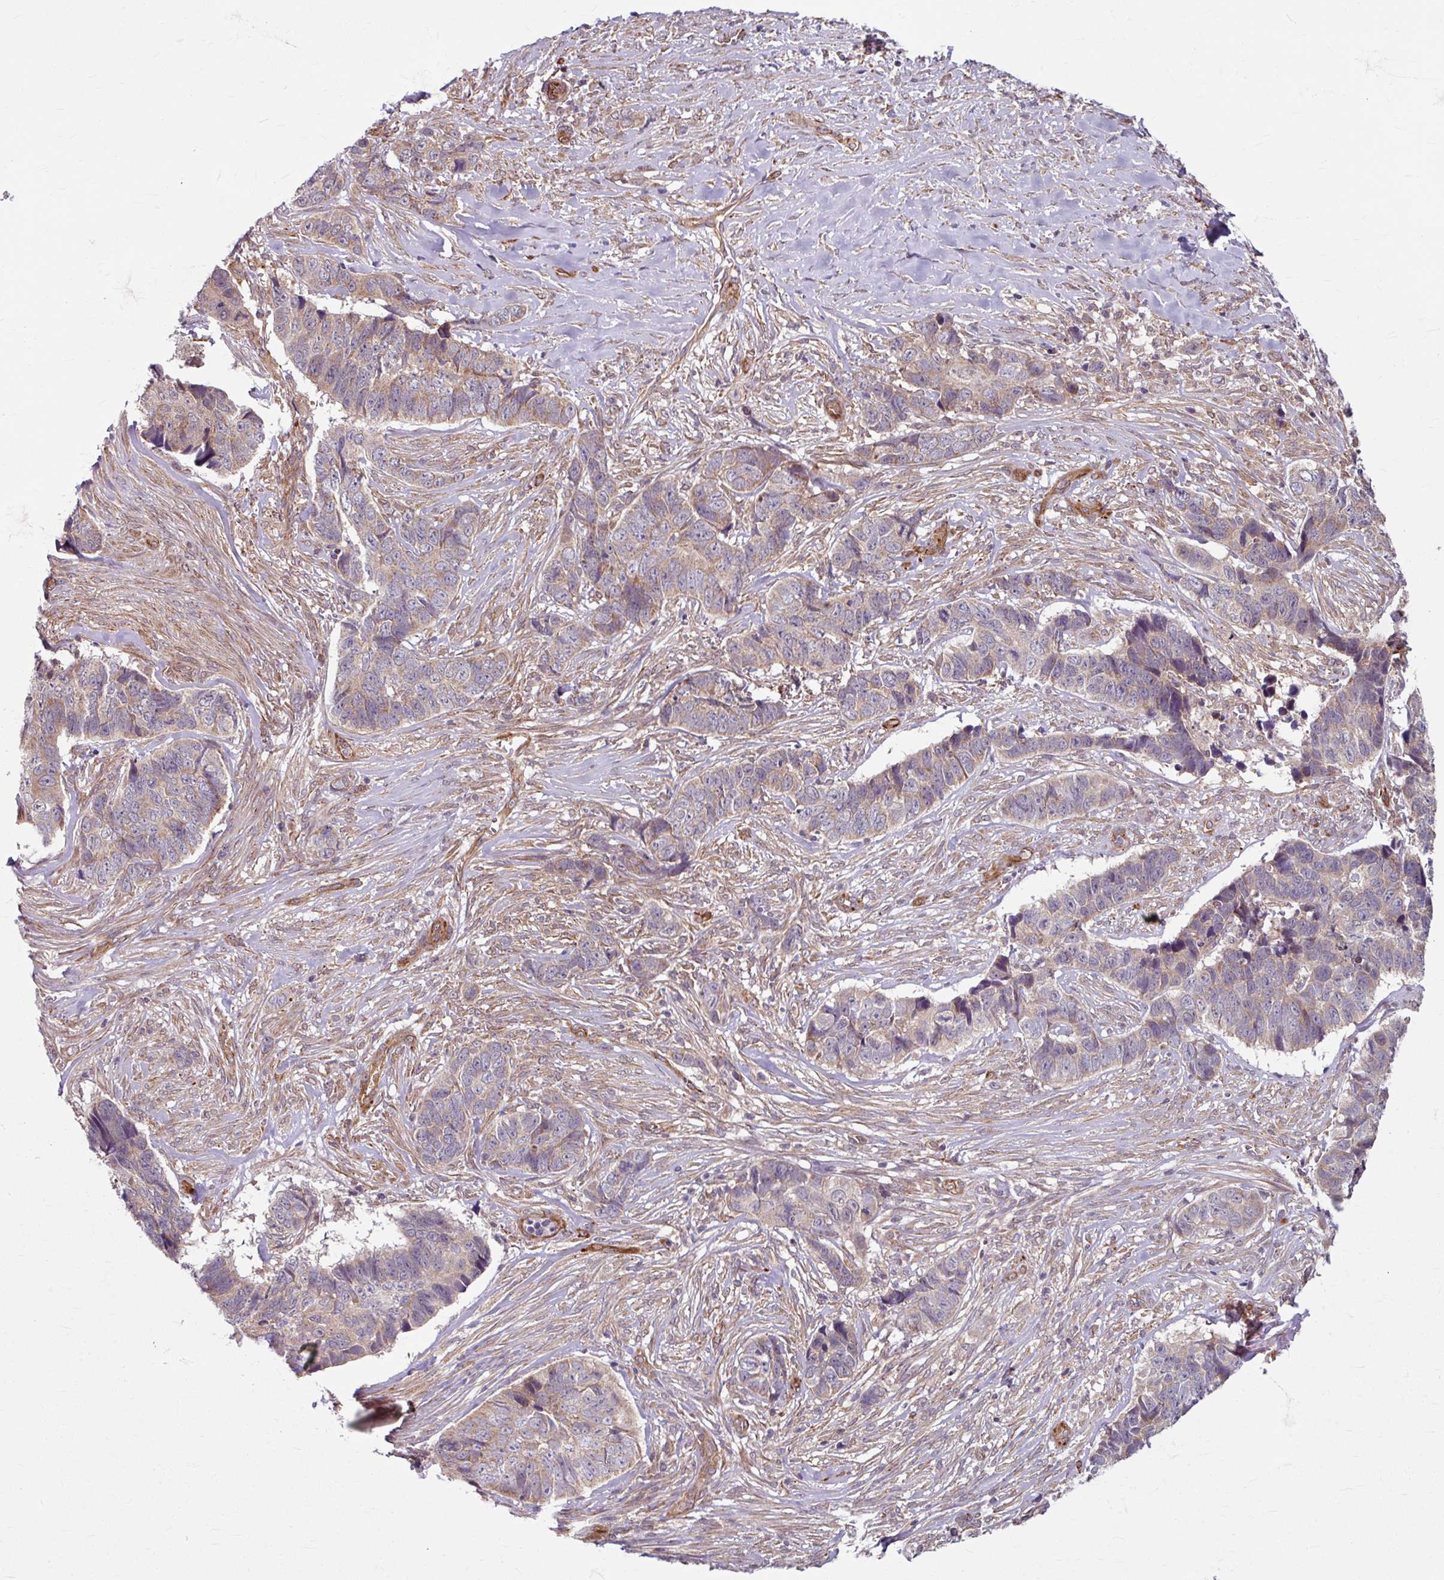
{"staining": {"intensity": "moderate", "quantity": "<25%", "location": "cytoplasmic/membranous"}, "tissue": "skin cancer", "cell_type": "Tumor cells", "image_type": "cancer", "snomed": [{"axis": "morphology", "description": "Basal cell carcinoma"}, {"axis": "topography", "description": "Skin"}], "caption": "Immunohistochemistry staining of skin basal cell carcinoma, which reveals low levels of moderate cytoplasmic/membranous expression in about <25% of tumor cells indicating moderate cytoplasmic/membranous protein staining. The staining was performed using DAB (3,3'-diaminobenzidine) (brown) for protein detection and nuclei were counterstained in hematoxylin (blue).", "gene": "DAAM2", "patient": {"sex": "female", "age": 82}}